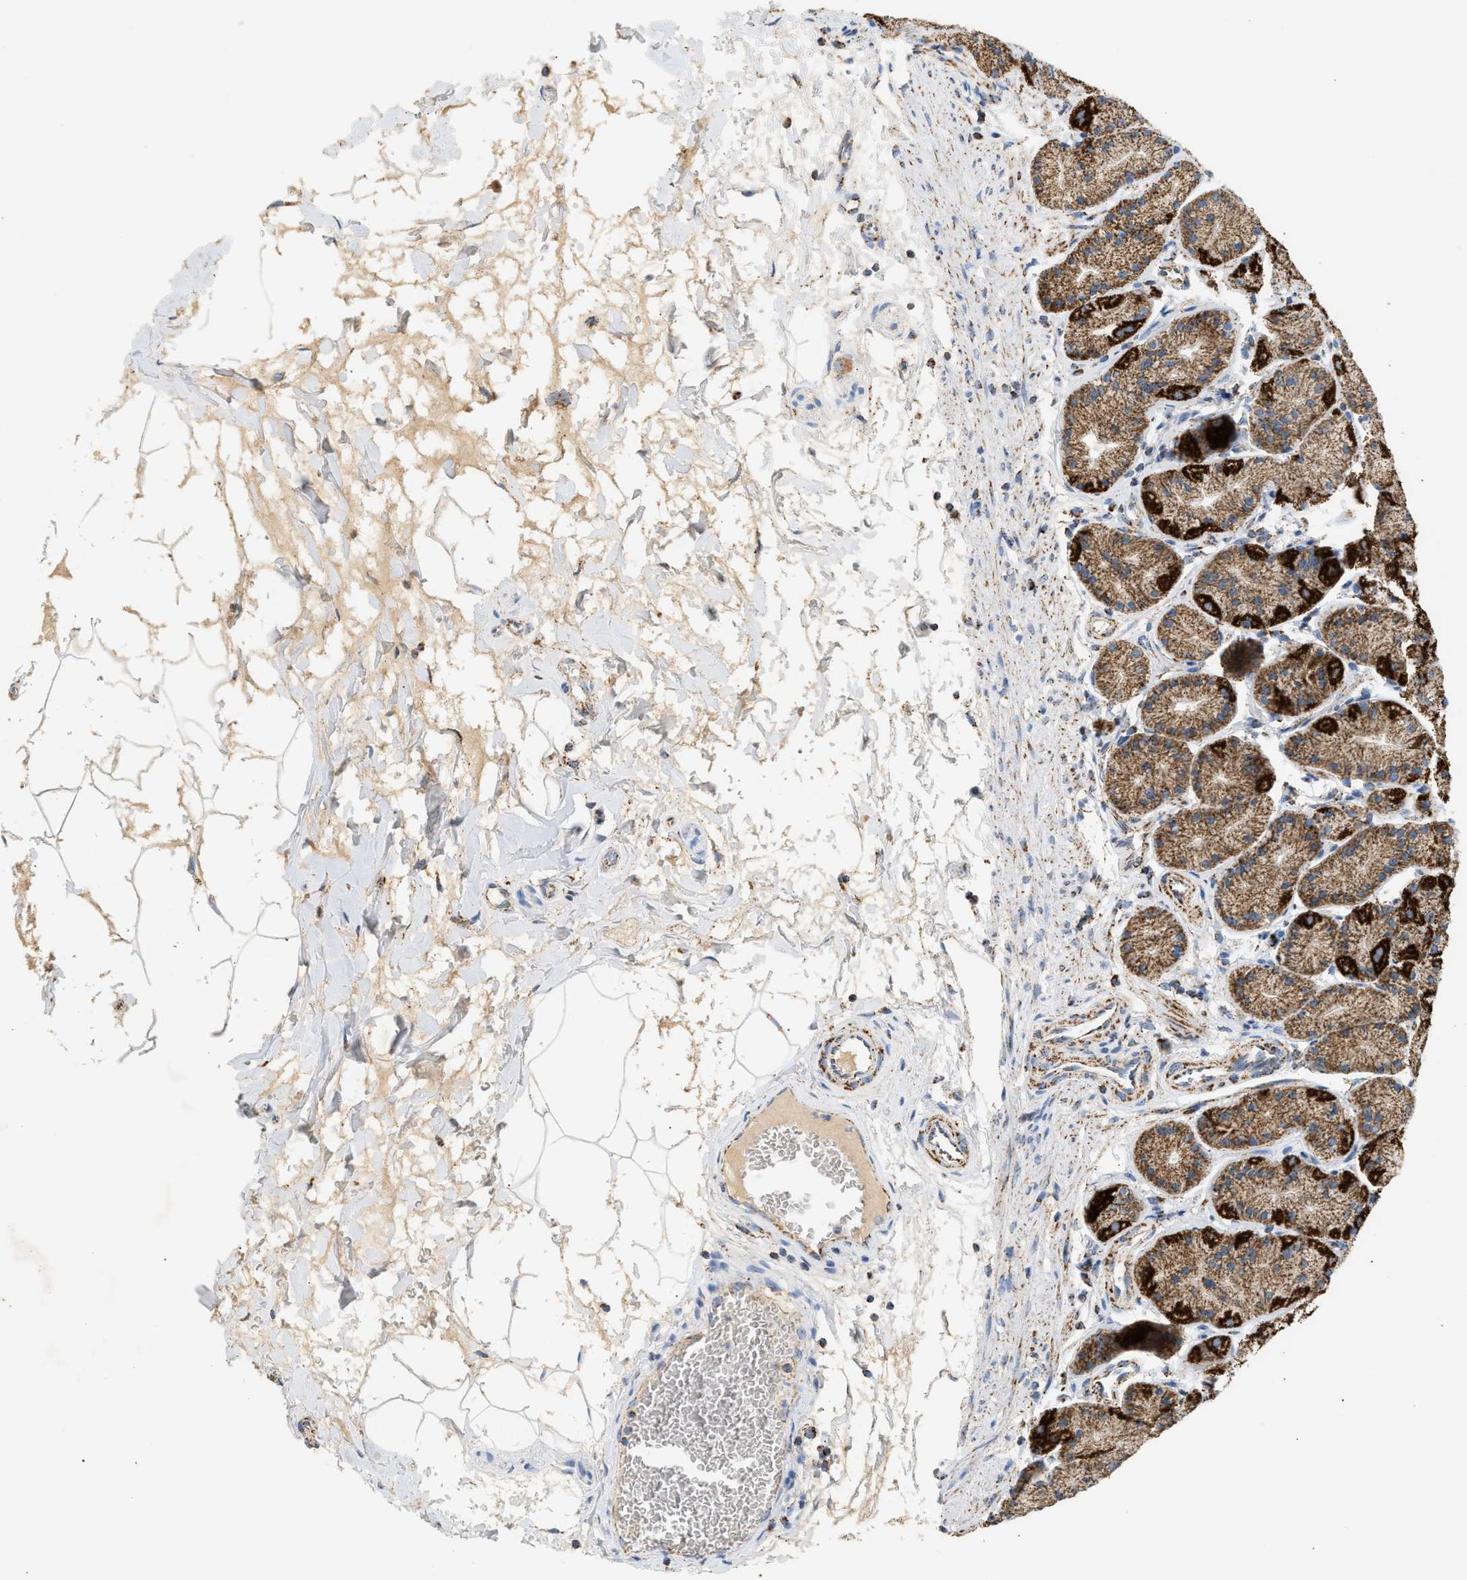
{"staining": {"intensity": "strong", "quantity": ">75%", "location": "cytoplasmic/membranous"}, "tissue": "stomach", "cell_type": "Glandular cells", "image_type": "normal", "snomed": [{"axis": "morphology", "description": "Normal tissue, NOS"}, {"axis": "topography", "description": "Stomach"}], "caption": "This histopathology image exhibits immunohistochemistry staining of unremarkable human stomach, with high strong cytoplasmic/membranous staining in approximately >75% of glandular cells.", "gene": "OGDH", "patient": {"sex": "male", "age": 42}}